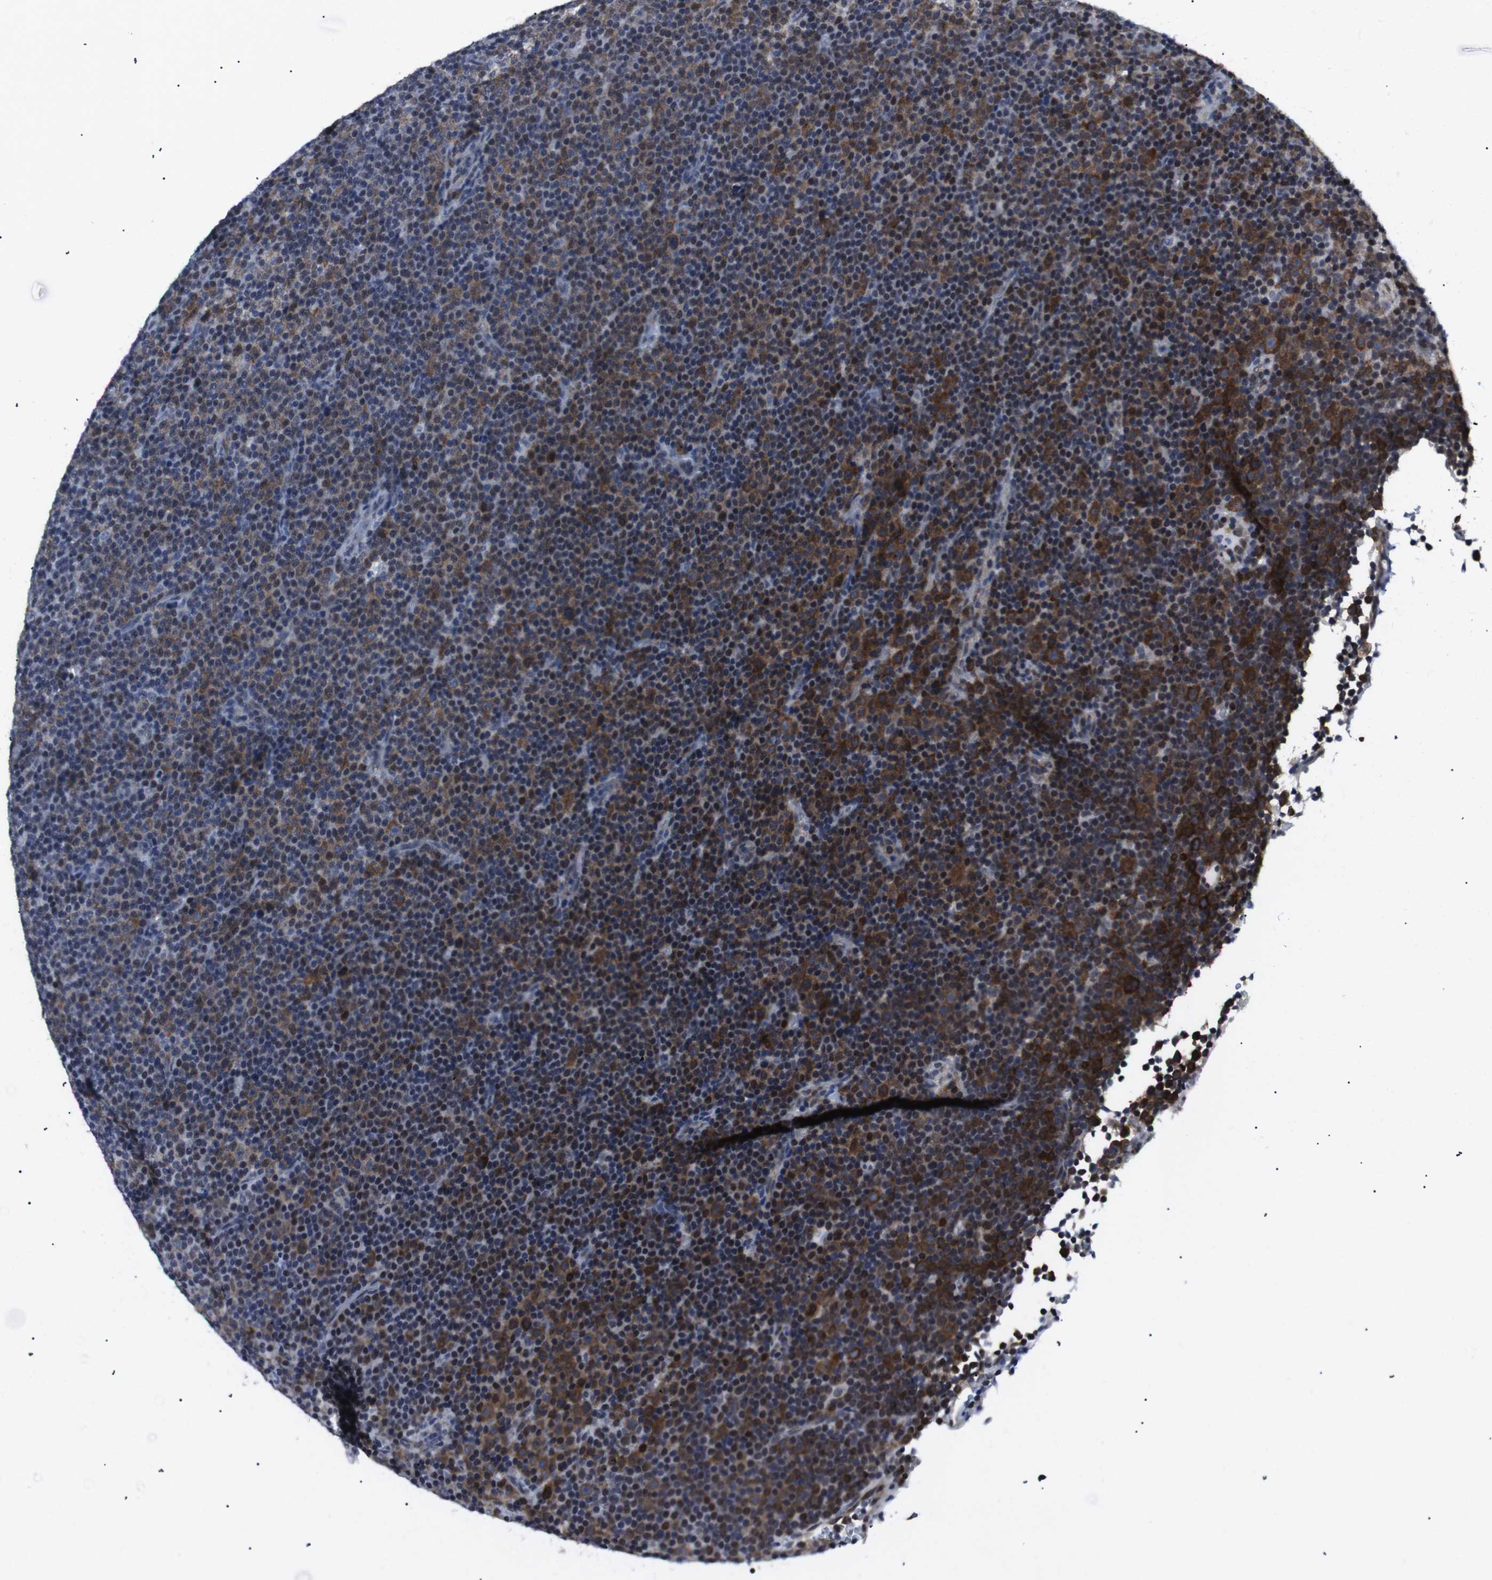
{"staining": {"intensity": "moderate", "quantity": ">75%", "location": "cytoplasmic/membranous,nuclear"}, "tissue": "lymphoma", "cell_type": "Tumor cells", "image_type": "cancer", "snomed": [{"axis": "morphology", "description": "Malignant lymphoma, non-Hodgkin's type, Low grade"}, {"axis": "topography", "description": "Lymph node"}], "caption": "Immunohistochemical staining of lymphoma reveals medium levels of moderate cytoplasmic/membranous and nuclear positivity in approximately >75% of tumor cells. (Stains: DAB (3,3'-diaminobenzidine) in brown, nuclei in blue, Microscopy: brightfield microscopy at high magnification).", "gene": "GEMIN2", "patient": {"sex": "female", "age": 67}}